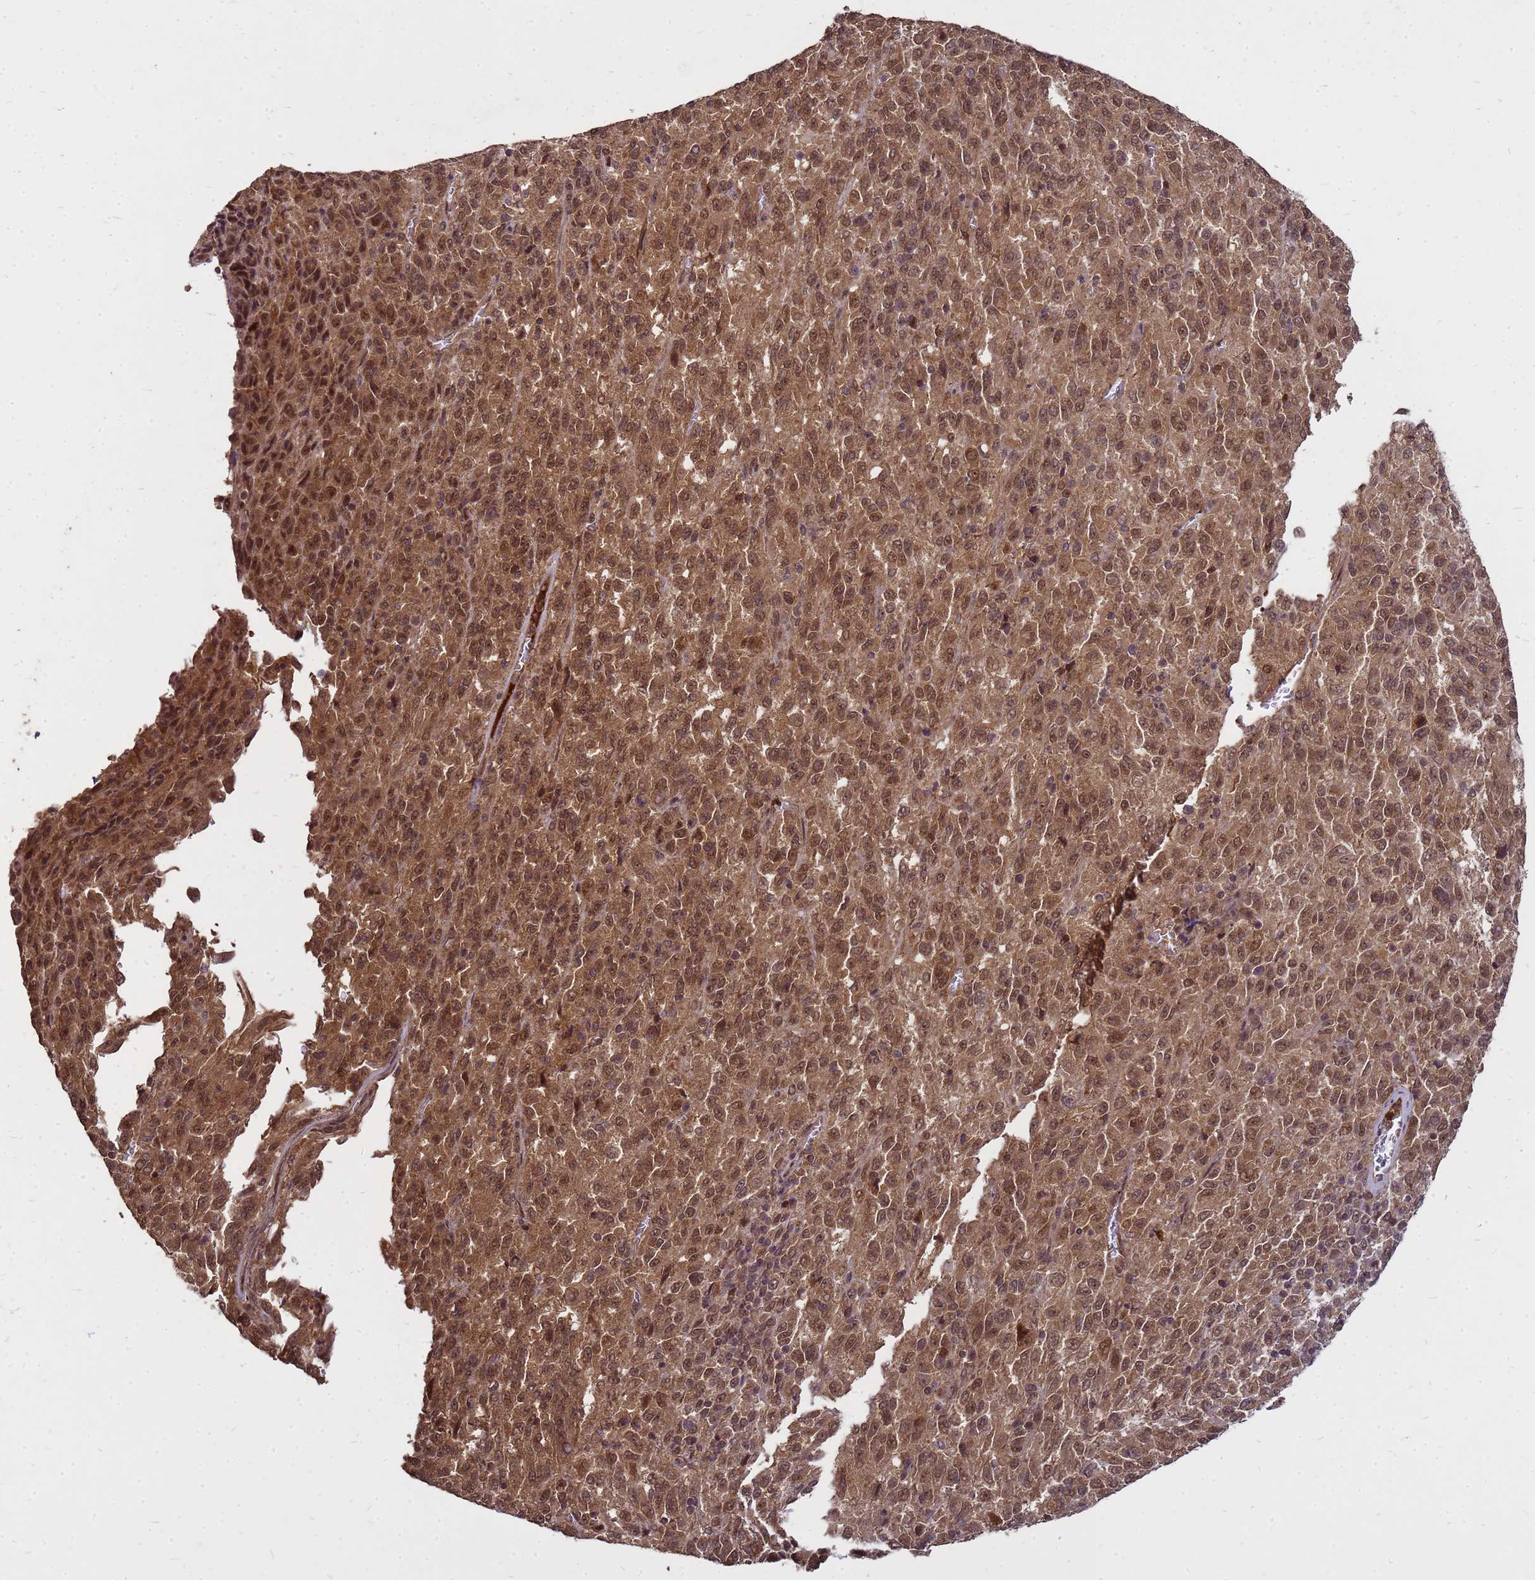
{"staining": {"intensity": "strong", "quantity": ">75%", "location": "cytoplasmic/membranous,nuclear"}, "tissue": "melanoma", "cell_type": "Tumor cells", "image_type": "cancer", "snomed": [{"axis": "morphology", "description": "Malignant melanoma, Metastatic site"}, {"axis": "topography", "description": "Lung"}], "caption": "The micrograph displays a brown stain indicating the presence of a protein in the cytoplasmic/membranous and nuclear of tumor cells in melanoma.", "gene": "CRBN", "patient": {"sex": "male", "age": 64}}